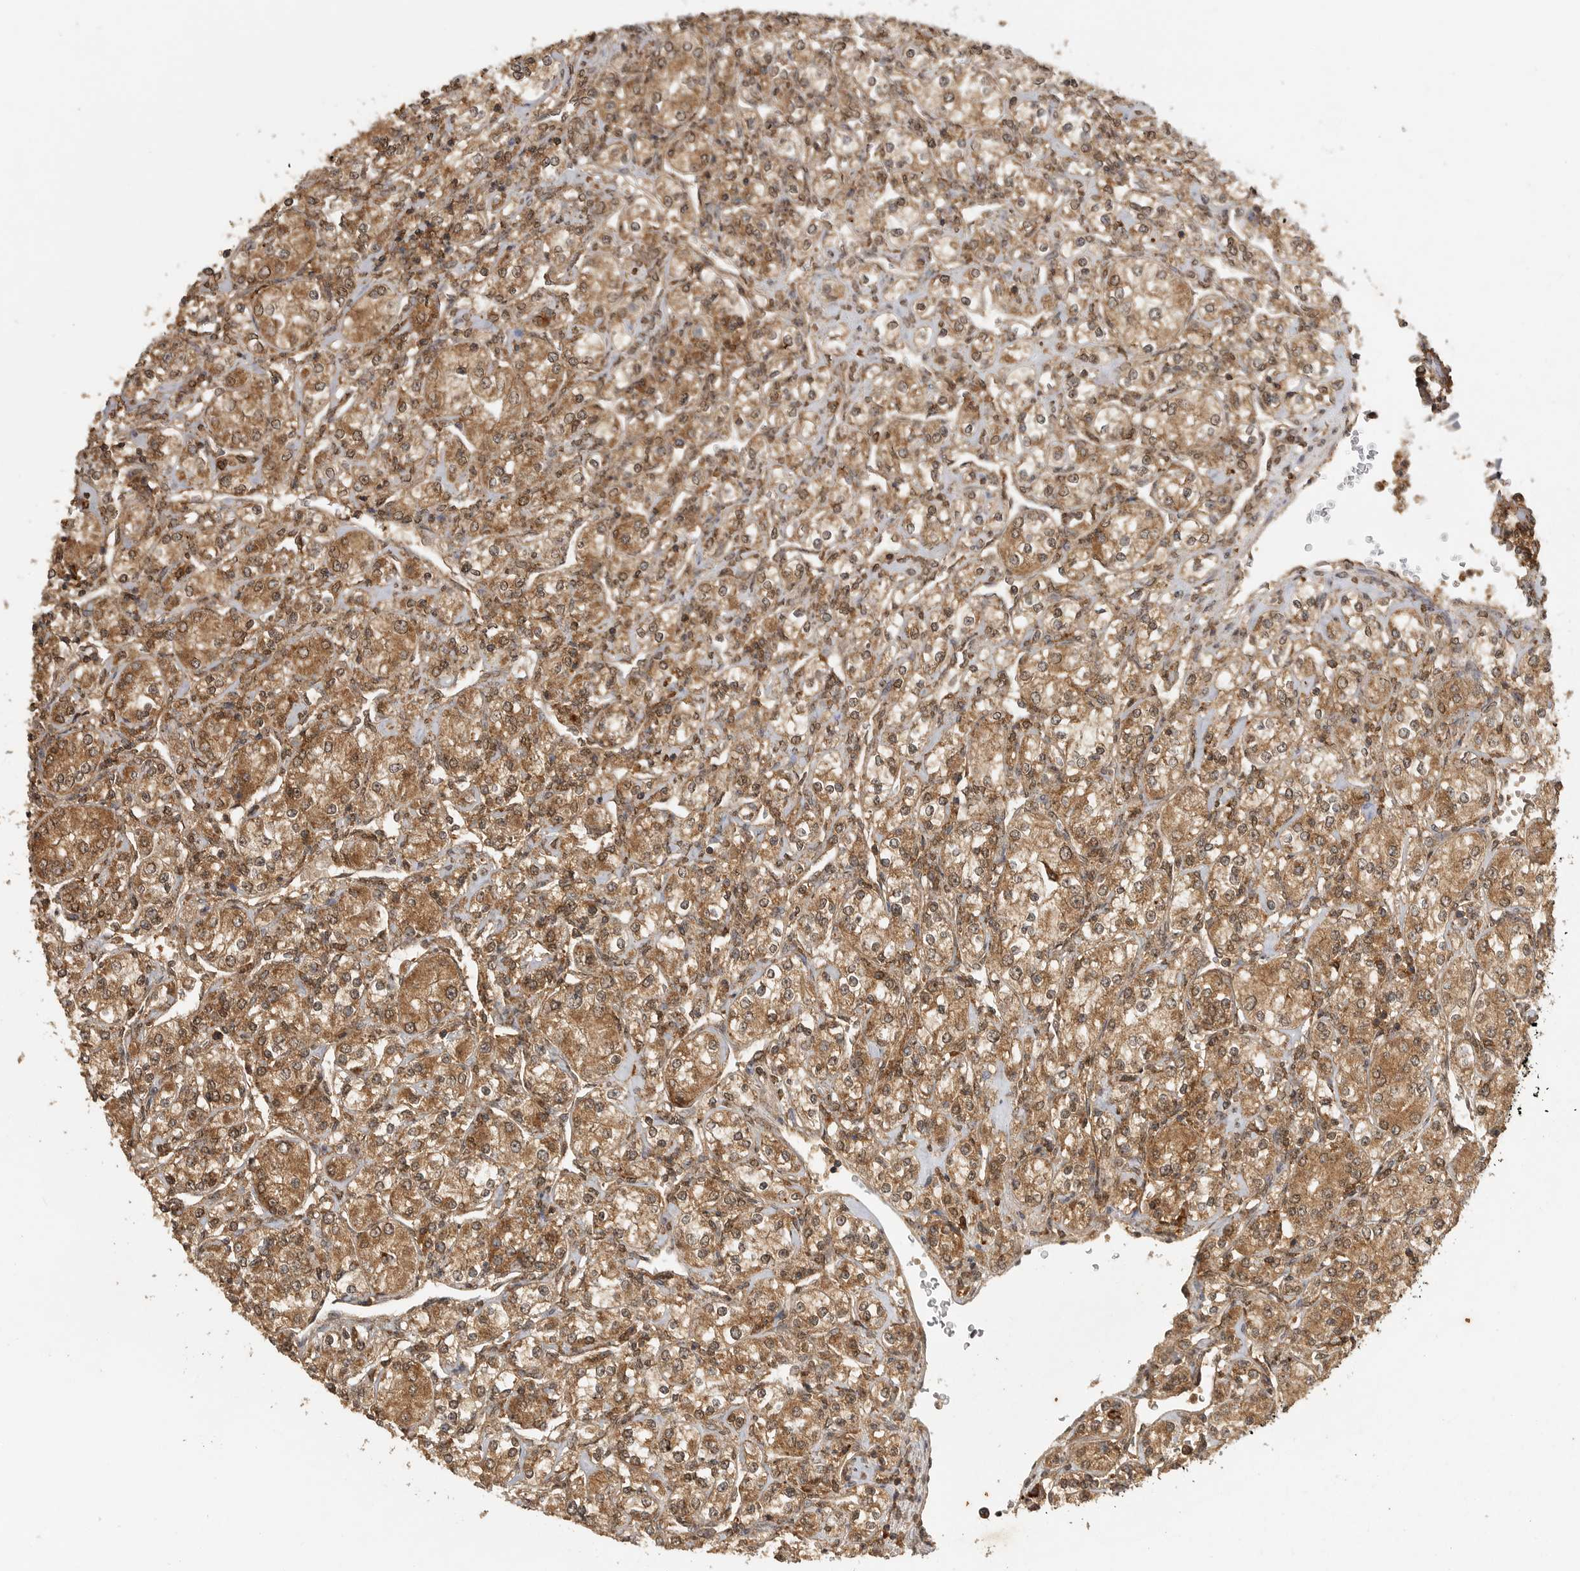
{"staining": {"intensity": "moderate", "quantity": ">75%", "location": "cytoplasmic/membranous,nuclear"}, "tissue": "renal cancer", "cell_type": "Tumor cells", "image_type": "cancer", "snomed": [{"axis": "morphology", "description": "Adenocarcinoma, NOS"}, {"axis": "topography", "description": "Kidney"}], "caption": "The micrograph exhibits immunohistochemical staining of renal cancer (adenocarcinoma). There is moderate cytoplasmic/membranous and nuclear positivity is present in about >75% of tumor cells.", "gene": "ICOSLG", "patient": {"sex": "male", "age": 77}}